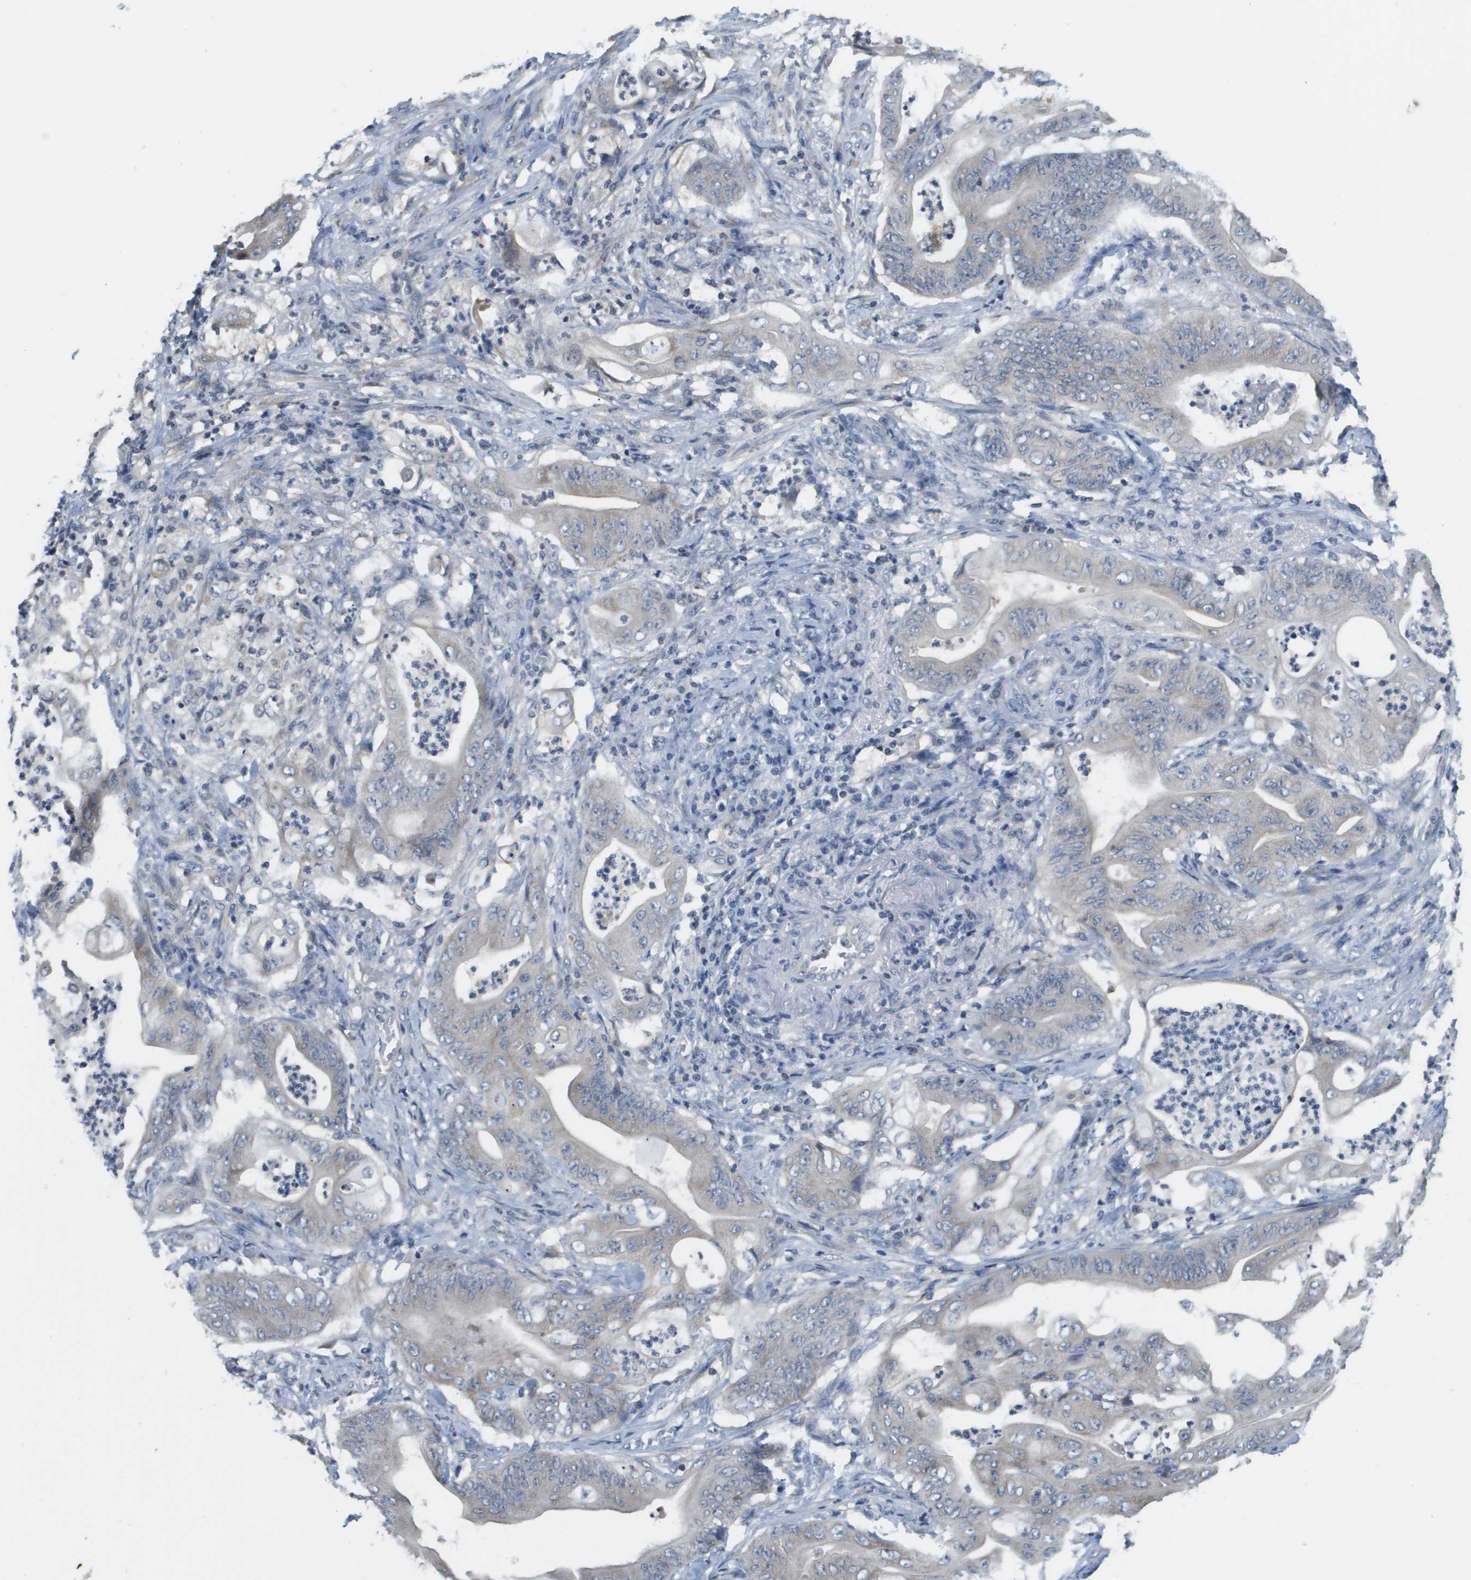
{"staining": {"intensity": "weak", "quantity": "<25%", "location": "cytoplasmic/membranous"}, "tissue": "stomach cancer", "cell_type": "Tumor cells", "image_type": "cancer", "snomed": [{"axis": "morphology", "description": "Adenocarcinoma, NOS"}, {"axis": "topography", "description": "Stomach"}], "caption": "Tumor cells show no significant protein positivity in stomach cancer.", "gene": "CAPN11", "patient": {"sex": "female", "age": 73}}